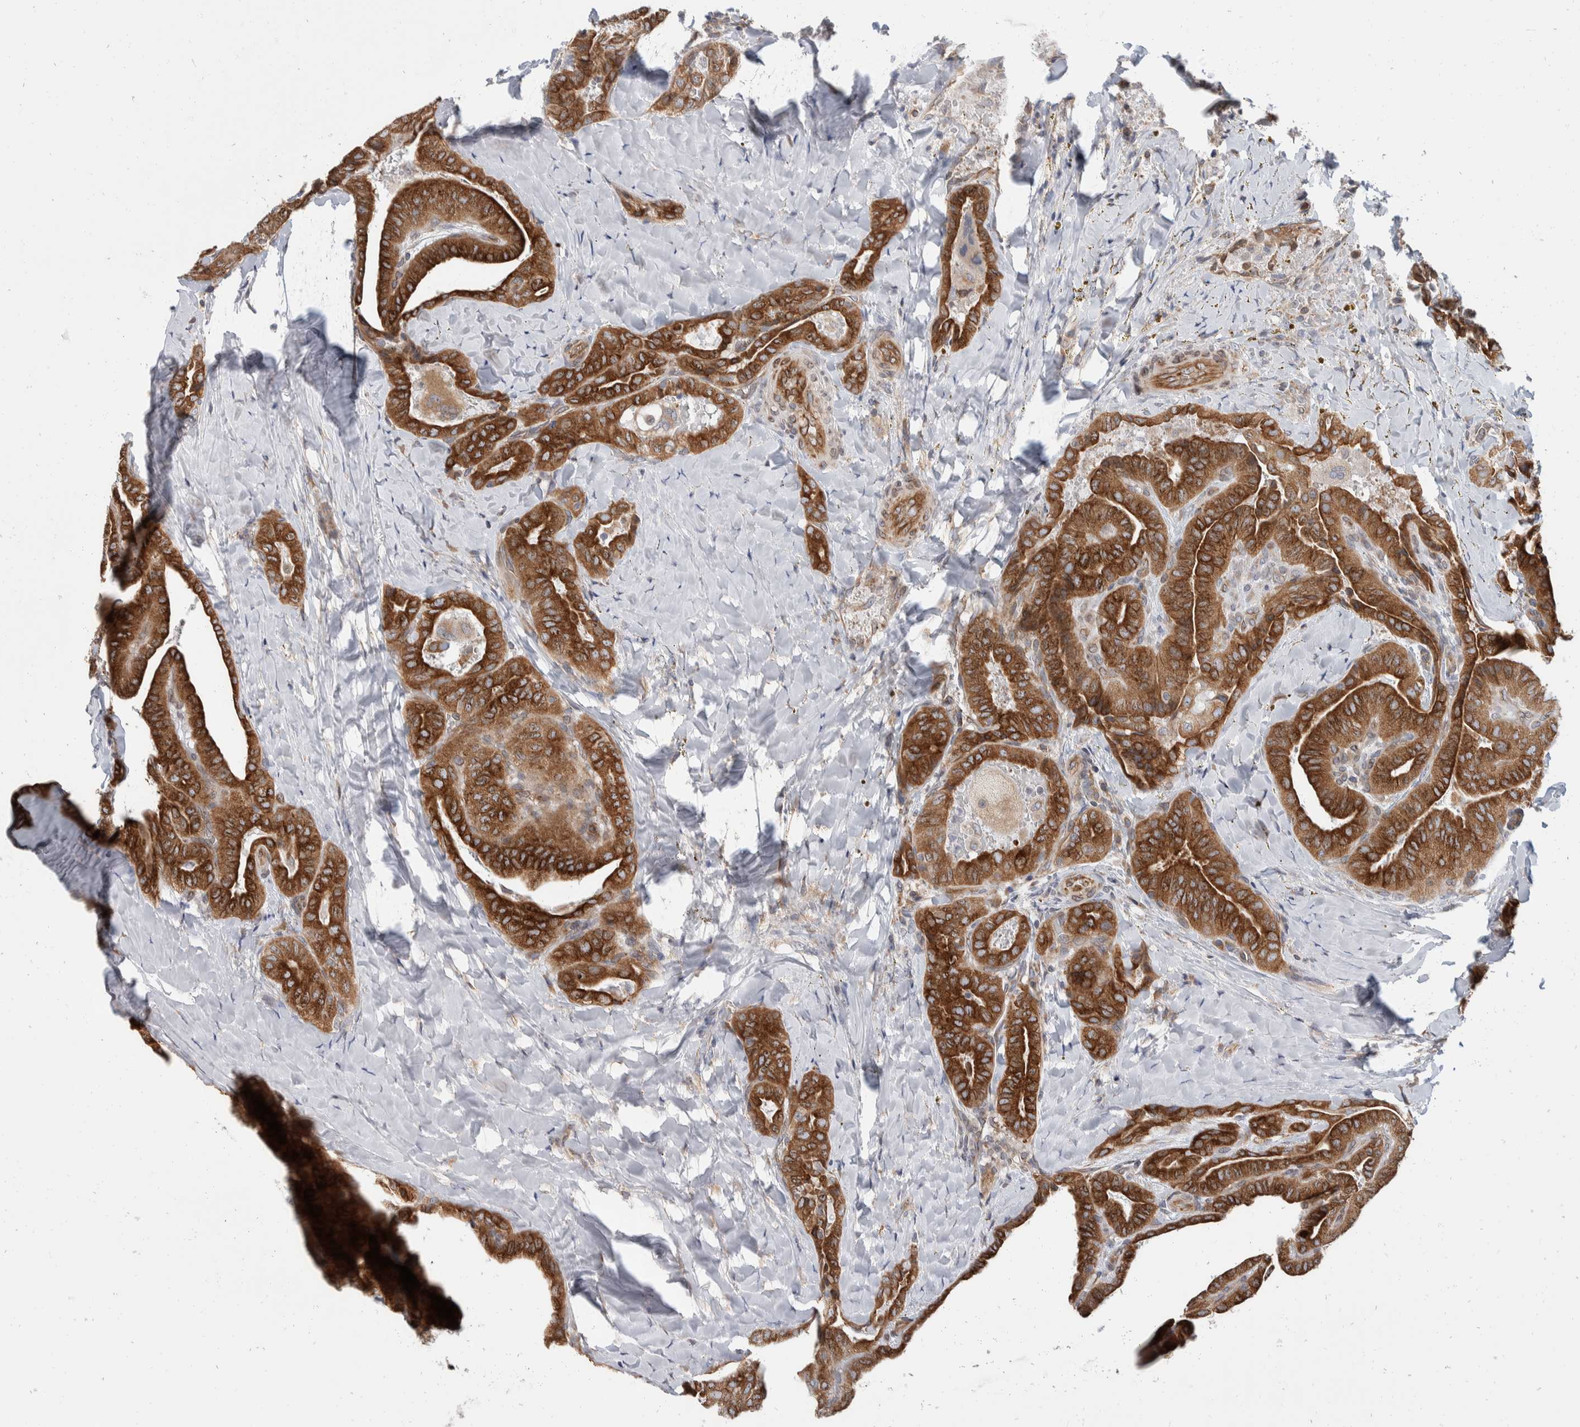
{"staining": {"intensity": "strong", "quantity": ">75%", "location": "cytoplasmic/membranous"}, "tissue": "thyroid cancer", "cell_type": "Tumor cells", "image_type": "cancer", "snomed": [{"axis": "morphology", "description": "Papillary adenocarcinoma, NOS"}, {"axis": "topography", "description": "Thyroid gland"}], "caption": "Thyroid cancer (papillary adenocarcinoma) stained for a protein (brown) reveals strong cytoplasmic/membranous positive staining in about >75% of tumor cells.", "gene": "TMEM245", "patient": {"sex": "male", "age": 77}}